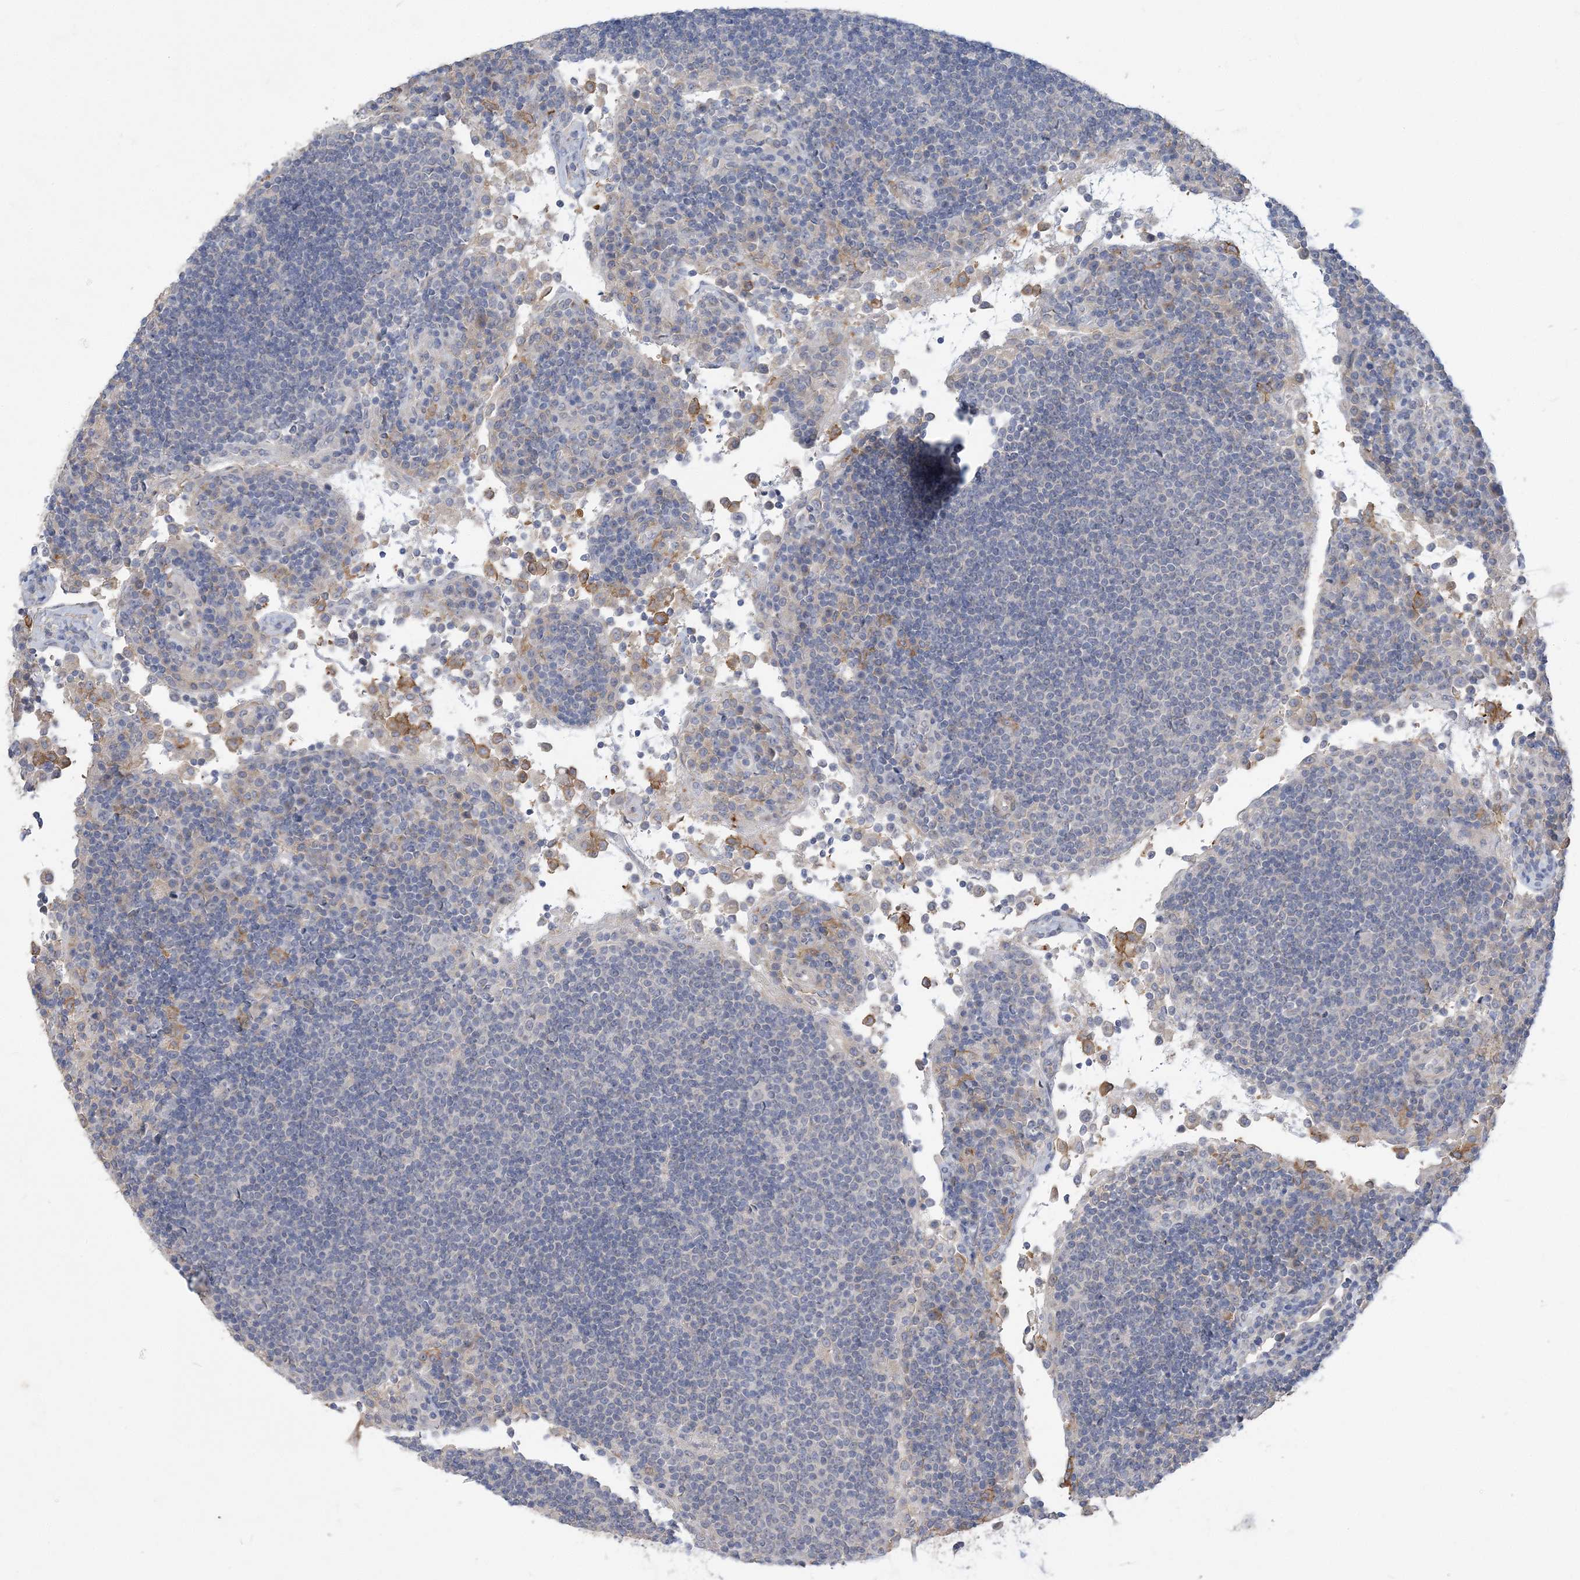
{"staining": {"intensity": "negative", "quantity": "none", "location": "none"}, "tissue": "lymph node", "cell_type": "Germinal center cells", "image_type": "normal", "snomed": [{"axis": "morphology", "description": "Normal tissue, NOS"}, {"axis": "topography", "description": "Lymph node"}], "caption": "Protein analysis of unremarkable lymph node displays no significant staining in germinal center cells.", "gene": "ANKRD35", "patient": {"sex": "female", "age": 53}}